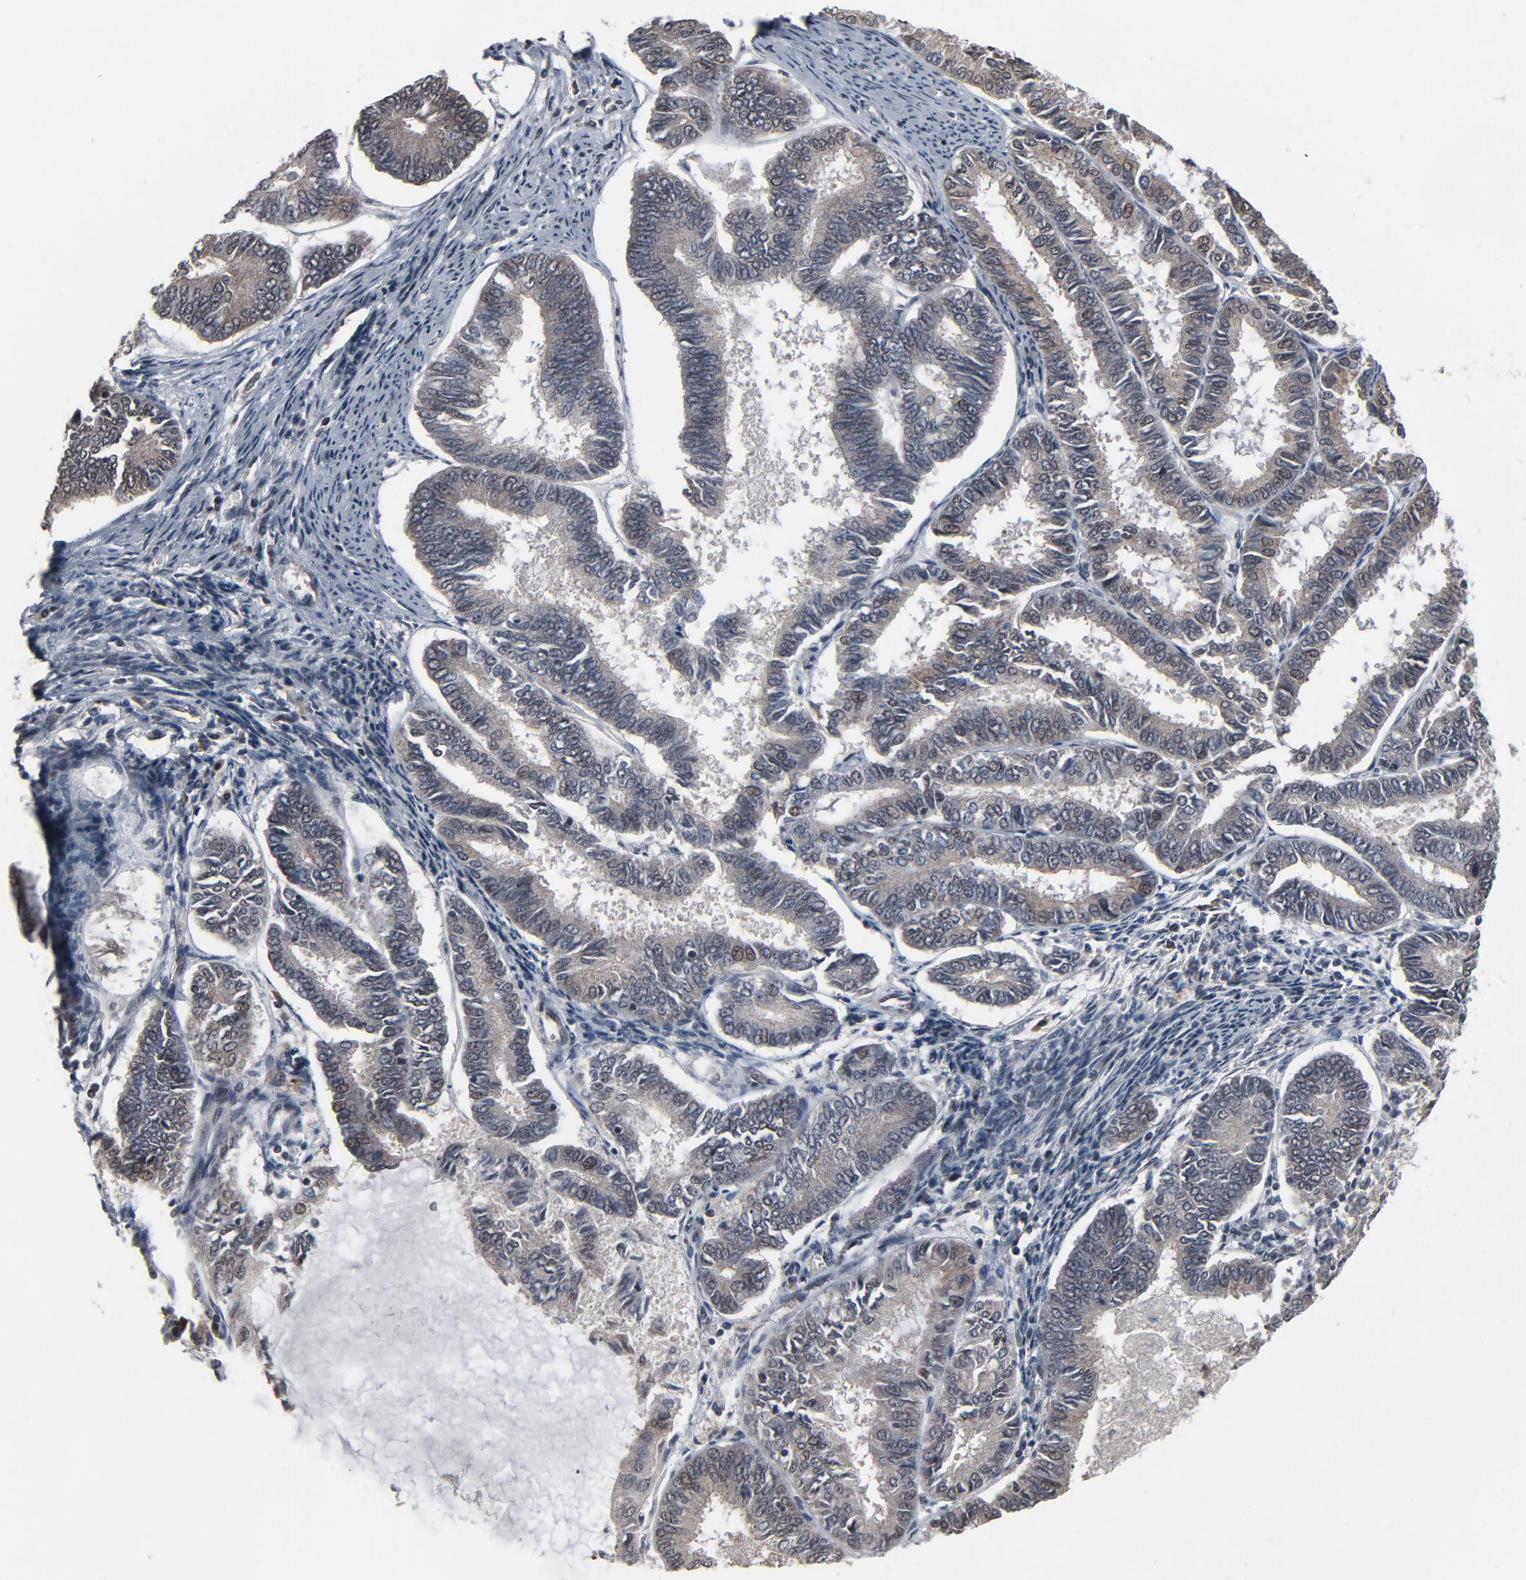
{"staining": {"intensity": "weak", "quantity": "25%-75%", "location": "cytoplasmic/membranous,nuclear"}, "tissue": "endometrial cancer", "cell_type": "Tumor cells", "image_type": "cancer", "snomed": [{"axis": "morphology", "description": "Adenocarcinoma, NOS"}, {"axis": "topography", "description": "Endometrium"}], "caption": "Approximately 25%-75% of tumor cells in endometrial cancer (adenocarcinoma) demonstrate weak cytoplasmic/membranous and nuclear protein expression as visualized by brown immunohistochemical staining.", "gene": "POM121", "patient": {"sex": "female", "age": 86}}